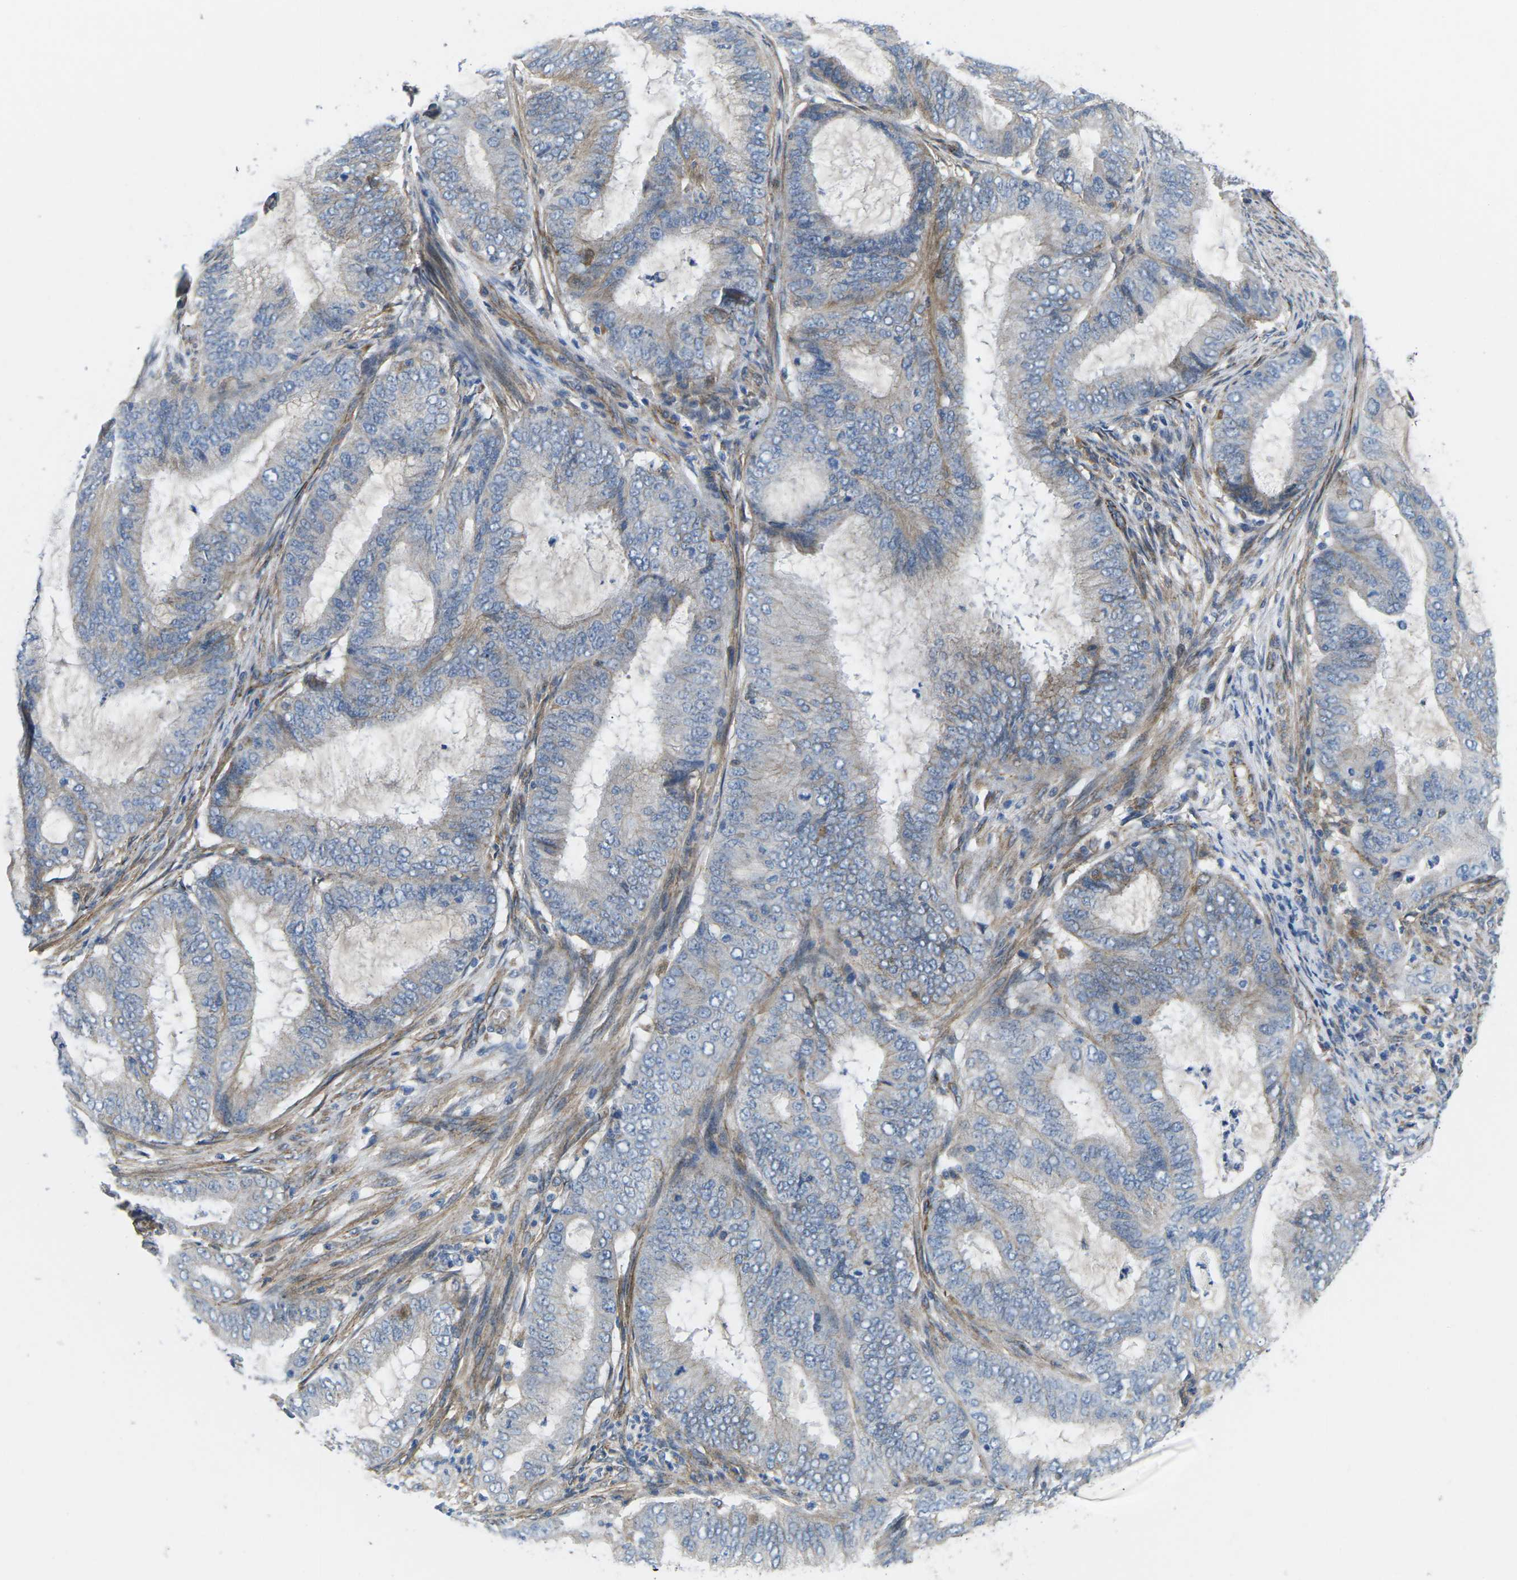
{"staining": {"intensity": "moderate", "quantity": "<25%", "location": "cytoplasmic/membranous"}, "tissue": "endometrial cancer", "cell_type": "Tumor cells", "image_type": "cancer", "snomed": [{"axis": "morphology", "description": "Adenocarcinoma, NOS"}, {"axis": "topography", "description": "Endometrium"}], "caption": "Adenocarcinoma (endometrial) stained with IHC displays moderate cytoplasmic/membranous staining in approximately <25% of tumor cells.", "gene": "CTNND1", "patient": {"sex": "female", "age": 70}}